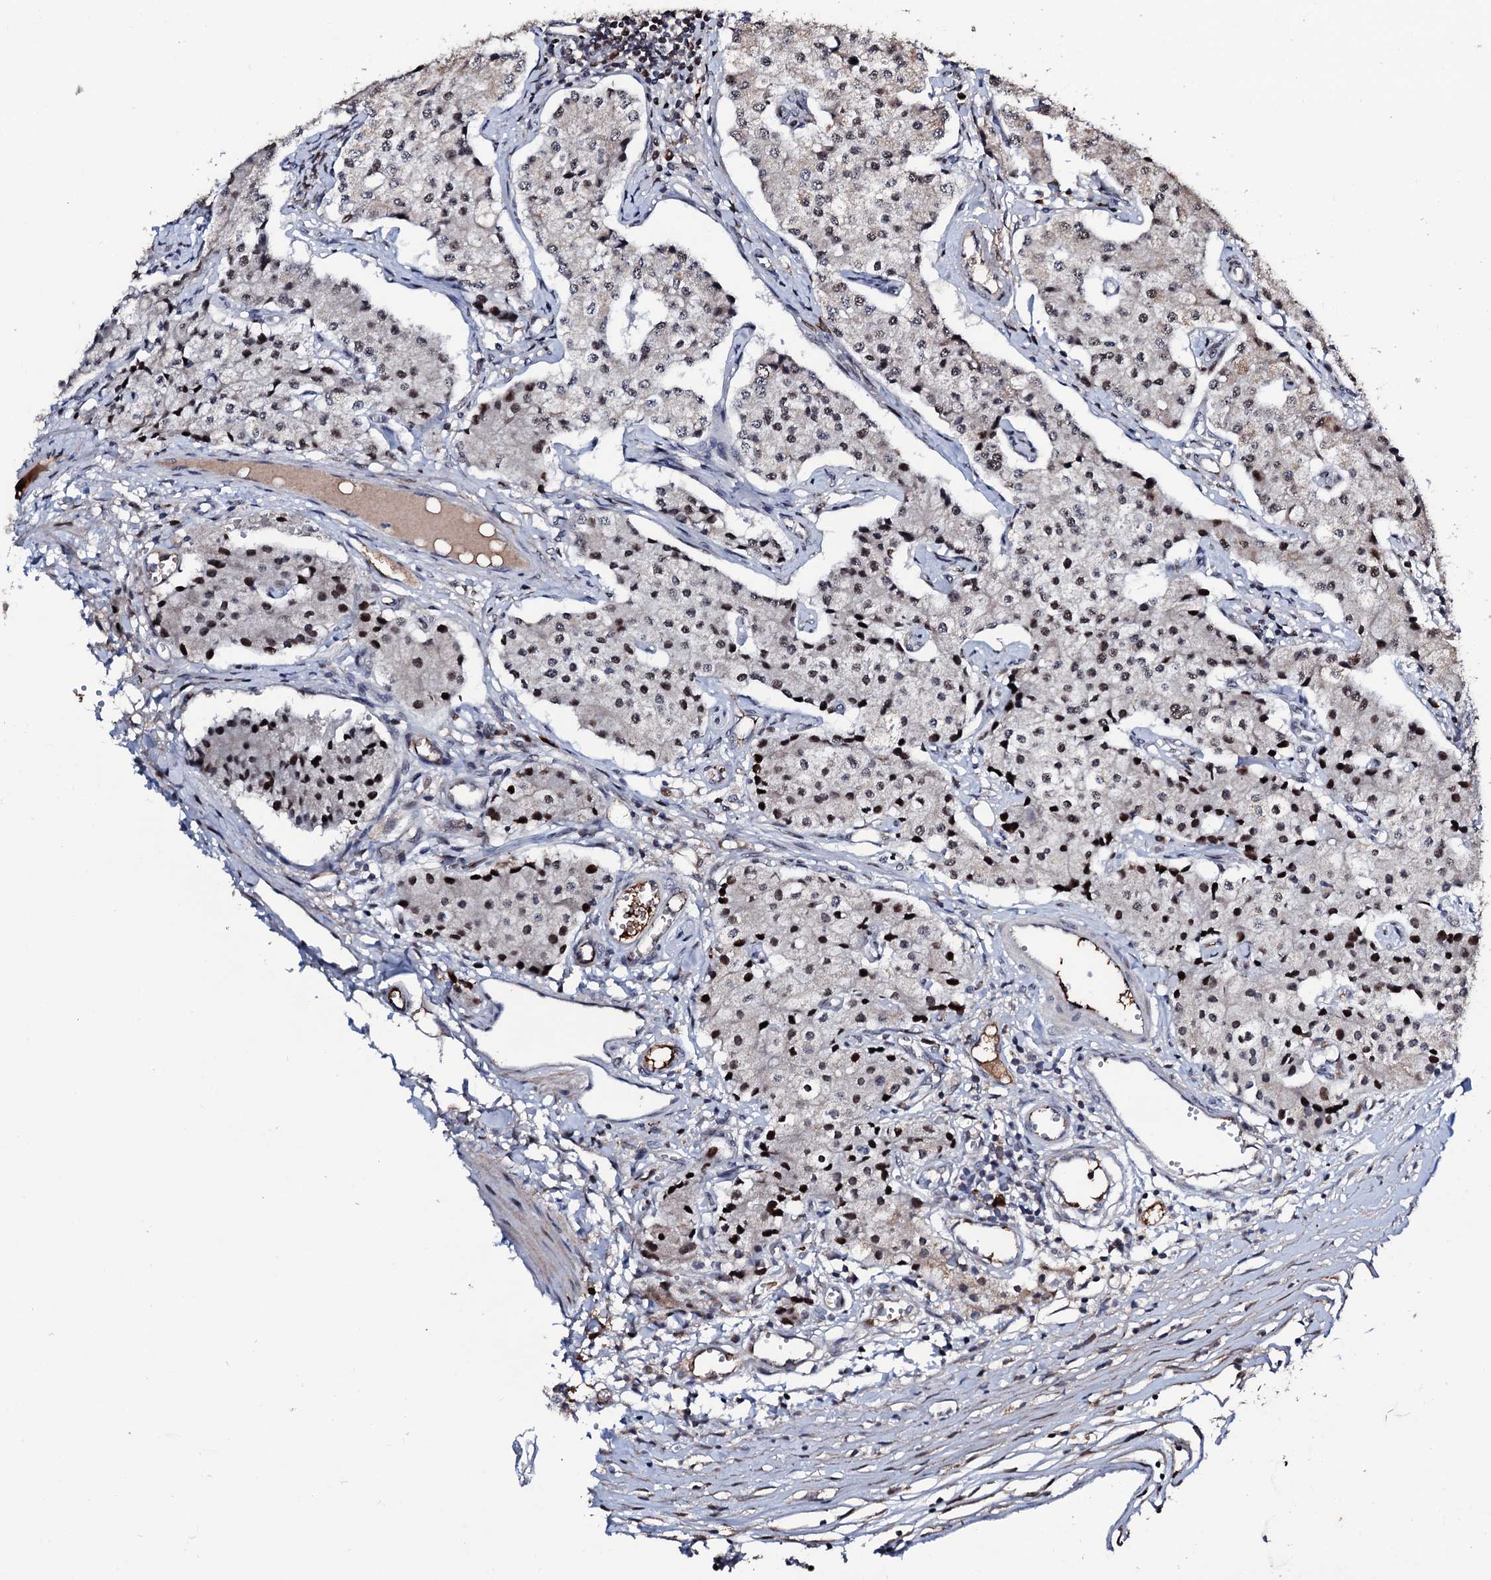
{"staining": {"intensity": "moderate", "quantity": ">75%", "location": "nuclear"}, "tissue": "carcinoid", "cell_type": "Tumor cells", "image_type": "cancer", "snomed": [{"axis": "morphology", "description": "Carcinoid, malignant, NOS"}, {"axis": "topography", "description": "Colon"}], "caption": "An image of carcinoid stained for a protein displays moderate nuclear brown staining in tumor cells.", "gene": "KIF18A", "patient": {"sex": "female", "age": 52}}